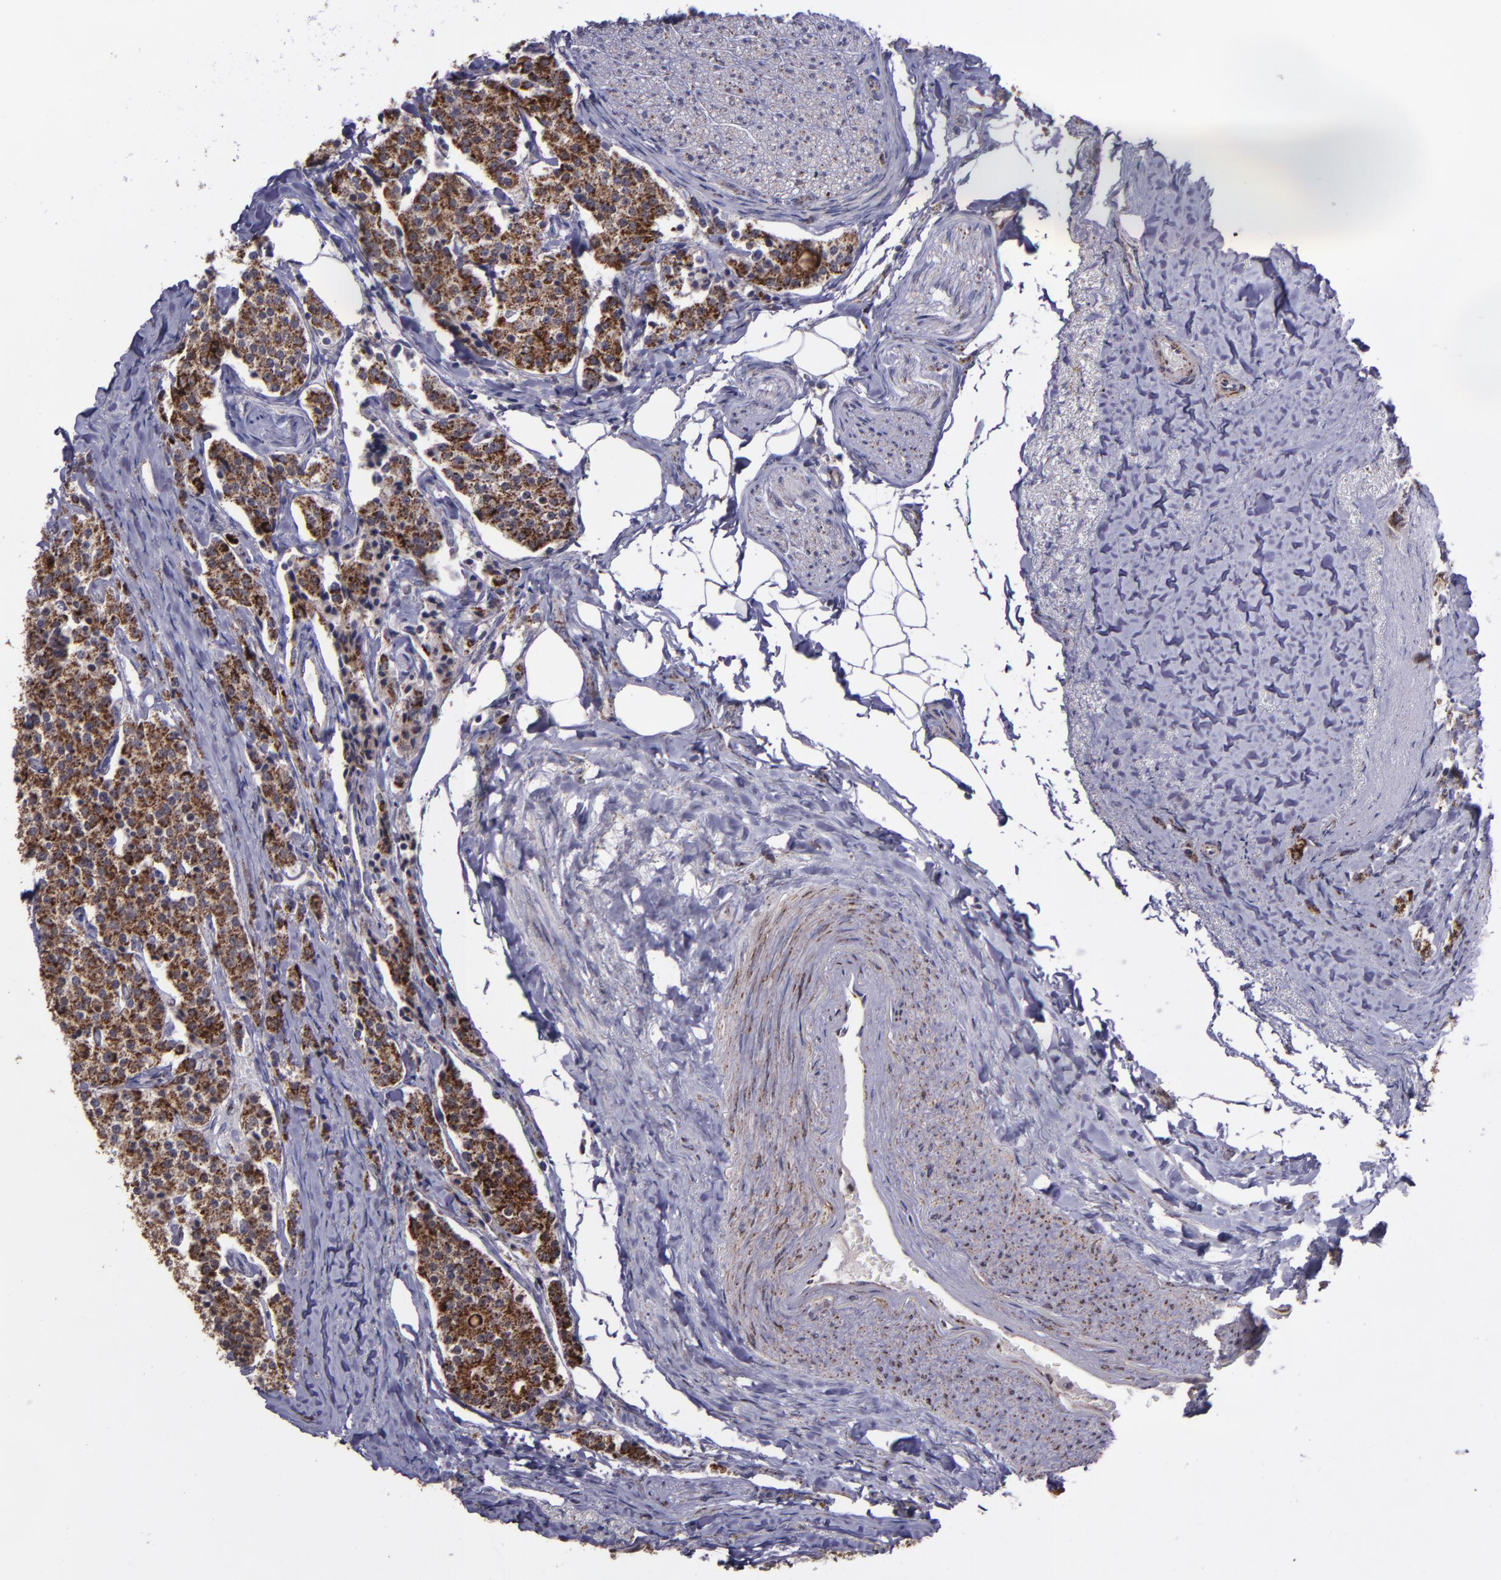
{"staining": {"intensity": "strong", "quantity": ">75%", "location": "cytoplasmic/membranous"}, "tissue": "carcinoid", "cell_type": "Tumor cells", "image_type": "cancer", "snomed": [{"axis": "morphology", "description": "Carcinoid, malignant, NOS"}, {"axis": "topography", "description": "Colon"}], "caption": "Protein analysis of carcinoid tissue demonstrates strong cytoplasmic/membranous staining in about >75% of tumor cells.", "gene": "LONP1", "patient": {"sex": "female", "age": 61}}